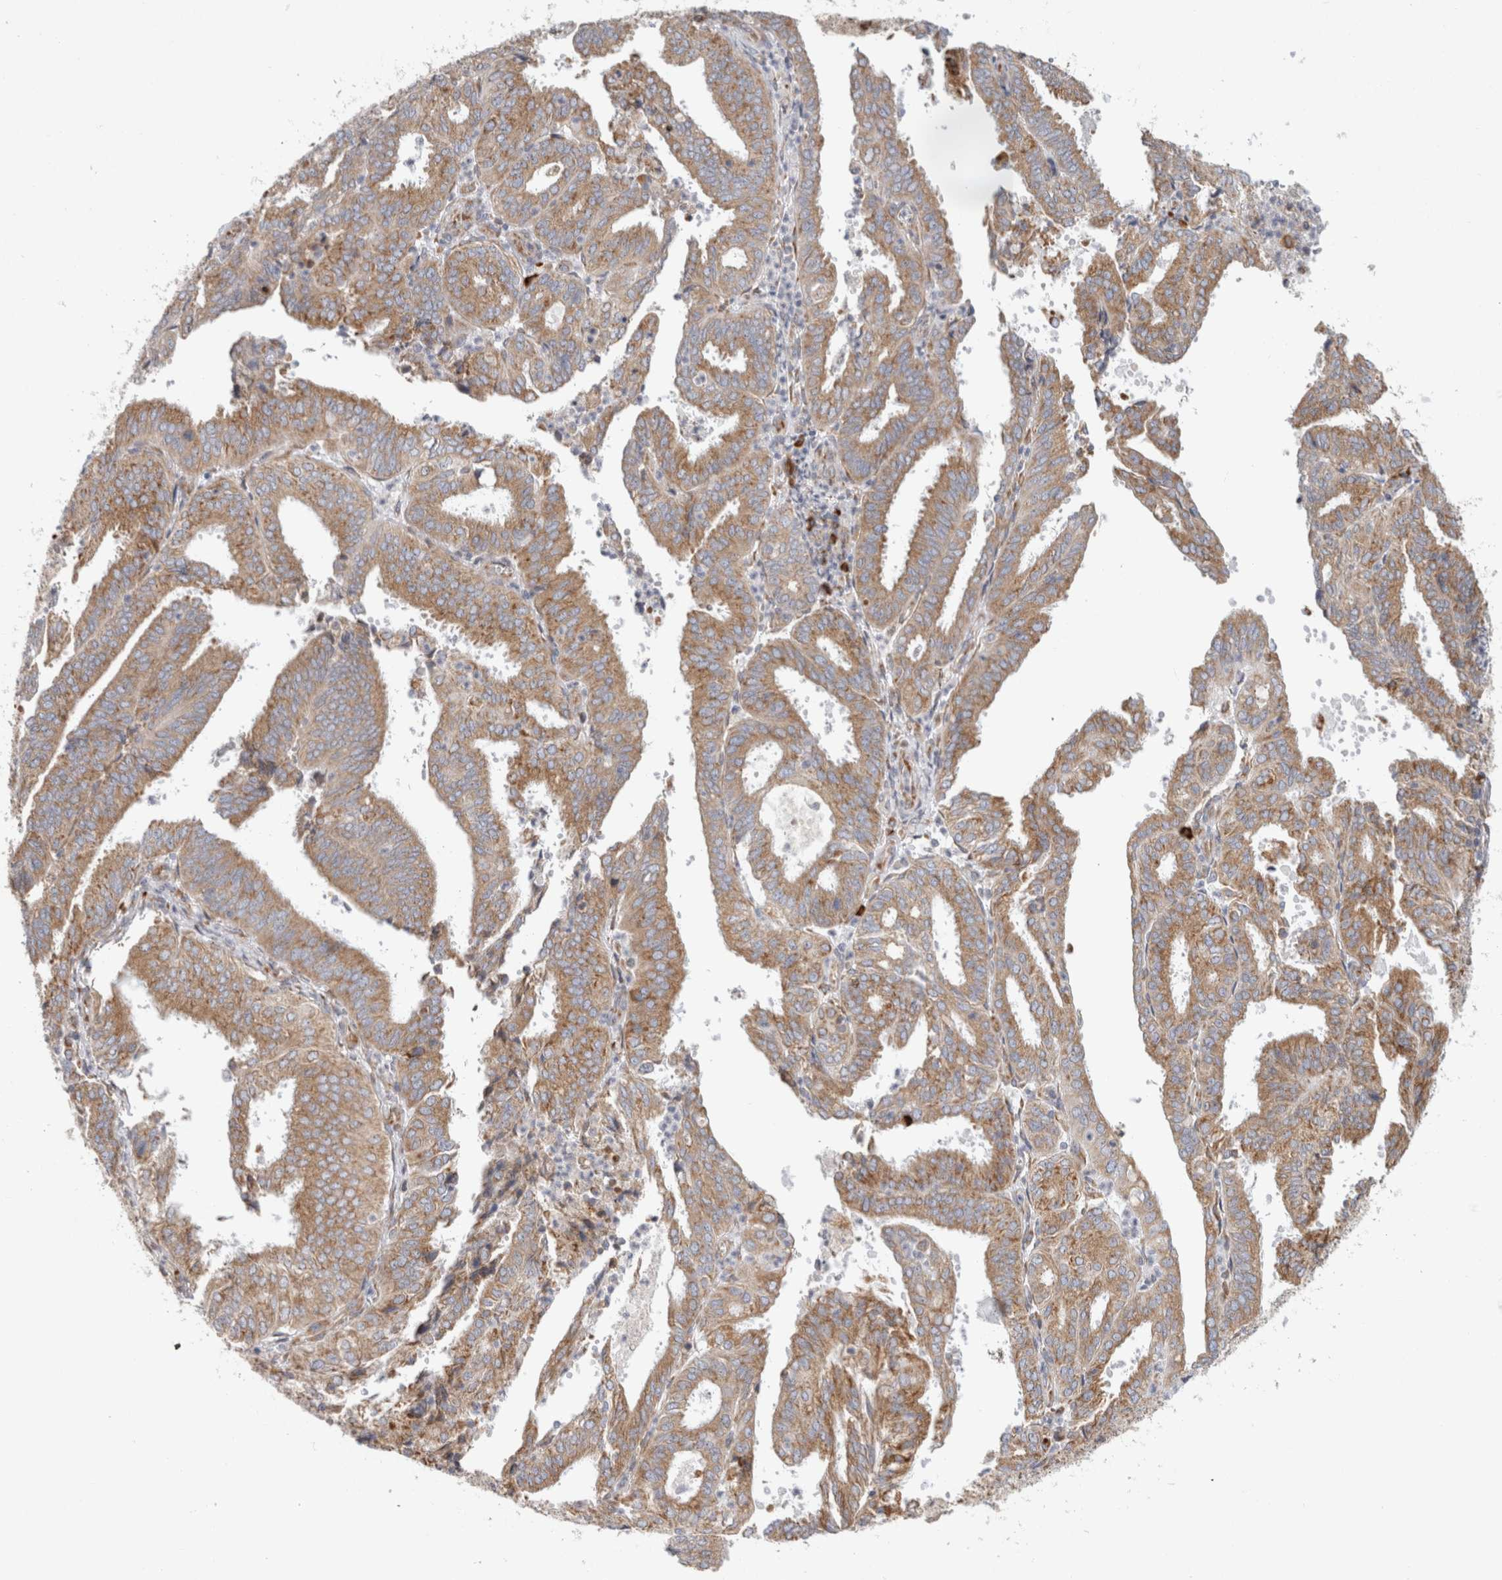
{"staining": {"intensity": "moderate", "quantity": ">75%", "location": "cytoplasmic/membranous"}, "tissue": "endometrial cancer", "cell_type": "Tumor cells", "image_type": "cancer", "snomed": [{"axis": "morphology", "description": "Adenocarcinoma, NOS"}, {"axis": "topography", "description": "Uterus"}], "caption": "There is medium levels of moderate cytoplasmic/membranous positivity in tumor cells of endometrial cancer (adenocarcinoma), as demonstrated by immunohistochemical staining (brown color).", "gene": "RPN2", "patient": {"sex": "female", "age": 60}}